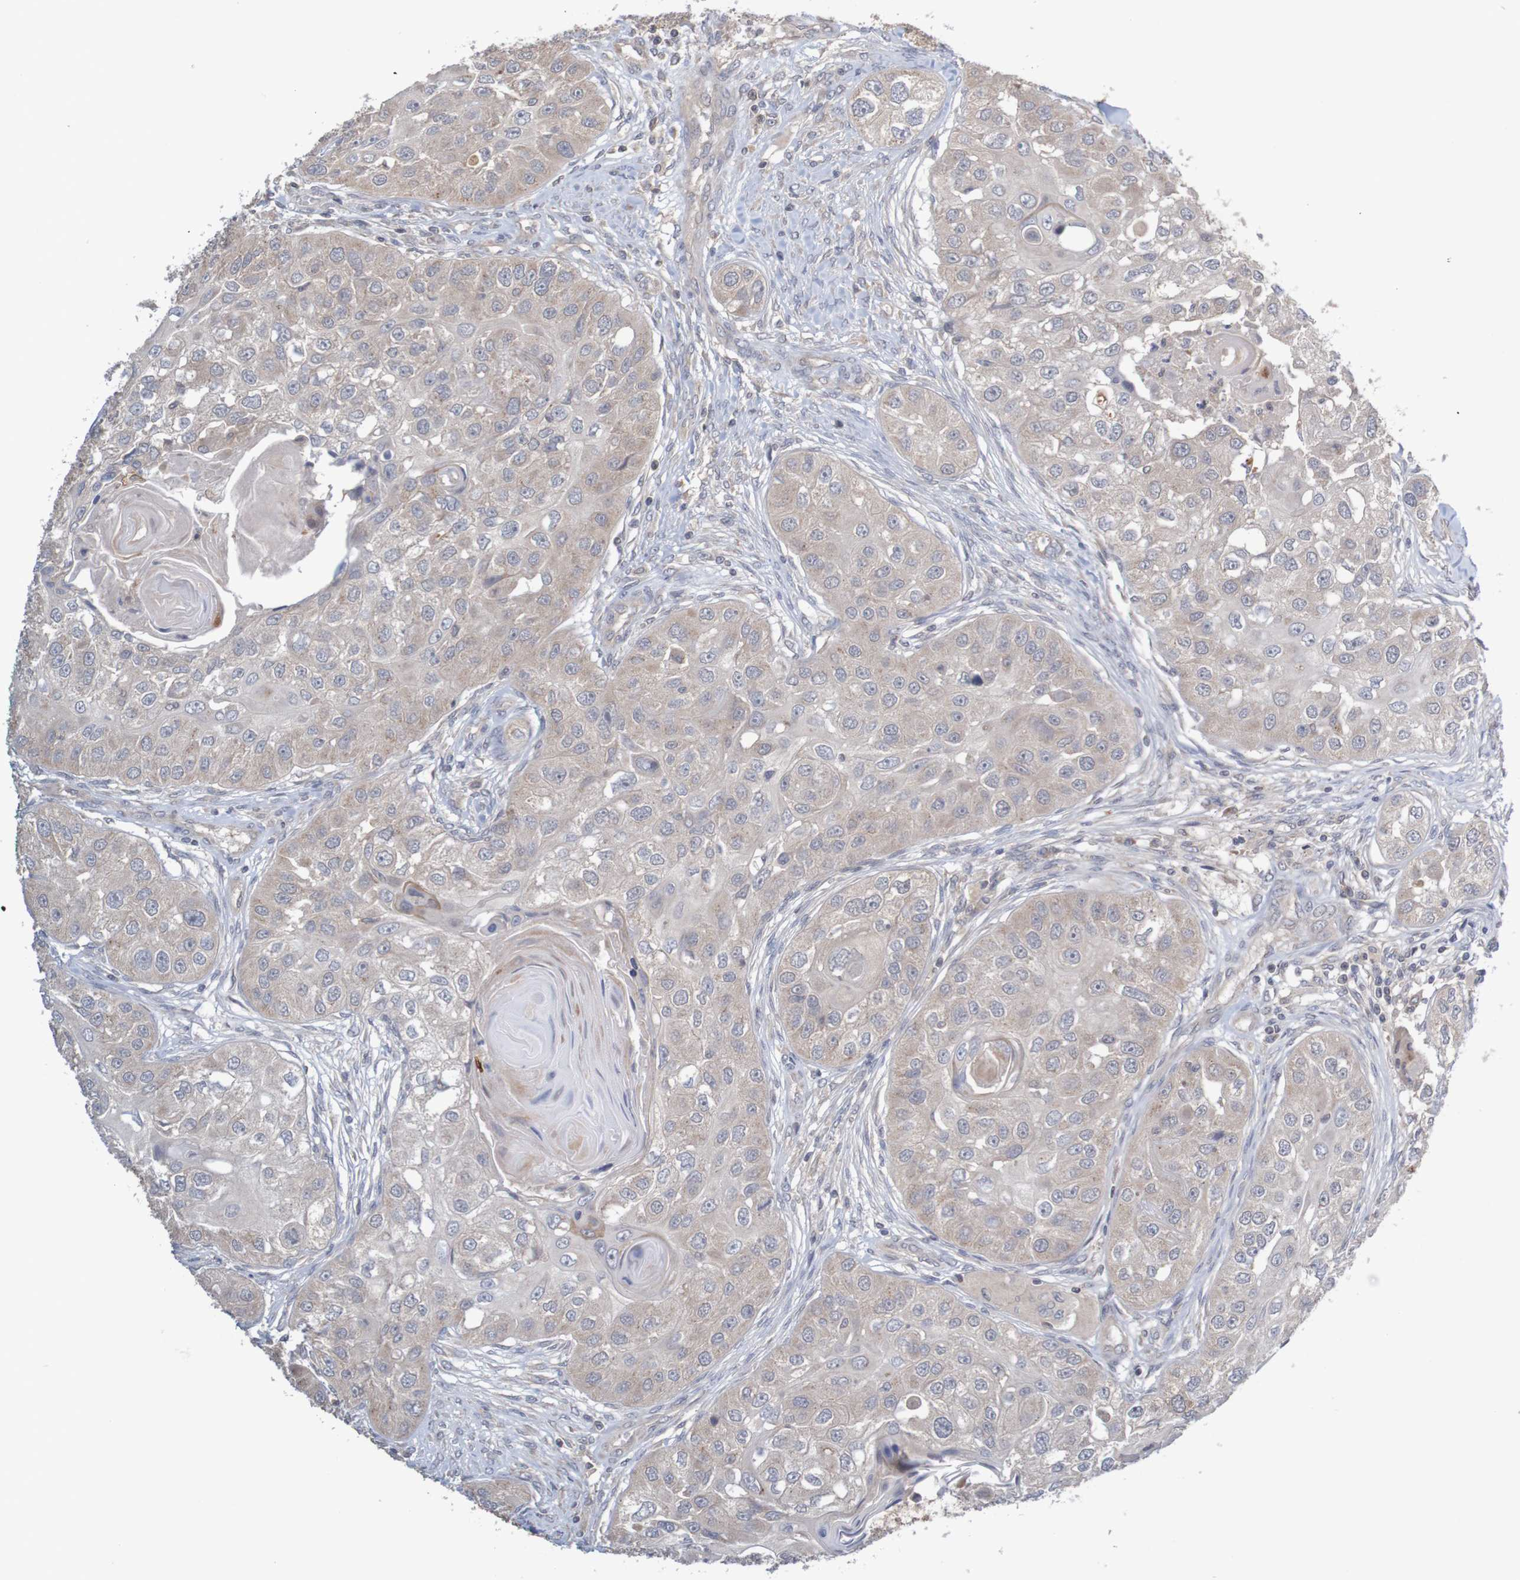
{"staining": {"intensity": "weak", "quantity": "<25%", "location": "cytoplasmic/membranous"}, "tissue": "head and neck cancer", "cell_type": "Tumor cells", "image_type": "cancer", "snomed": [{"axis": "morphology", "description": "Normal tissue, NOS"}, {"axis": "morphology", "description": "Squamous cell carcinoma, NOS"}, {"axis": "topography", "description": "Skeletal muscle"}, {"axis": "topography", "description": "Head-Neck"}], "caption": "DAB immunohistochemical staining of human squamous cell carcinoma (head and neck) shows no significant positivity in tumor cells.", "gene": "ANKK1", "patient": {"sex": "male", "age": 51}}